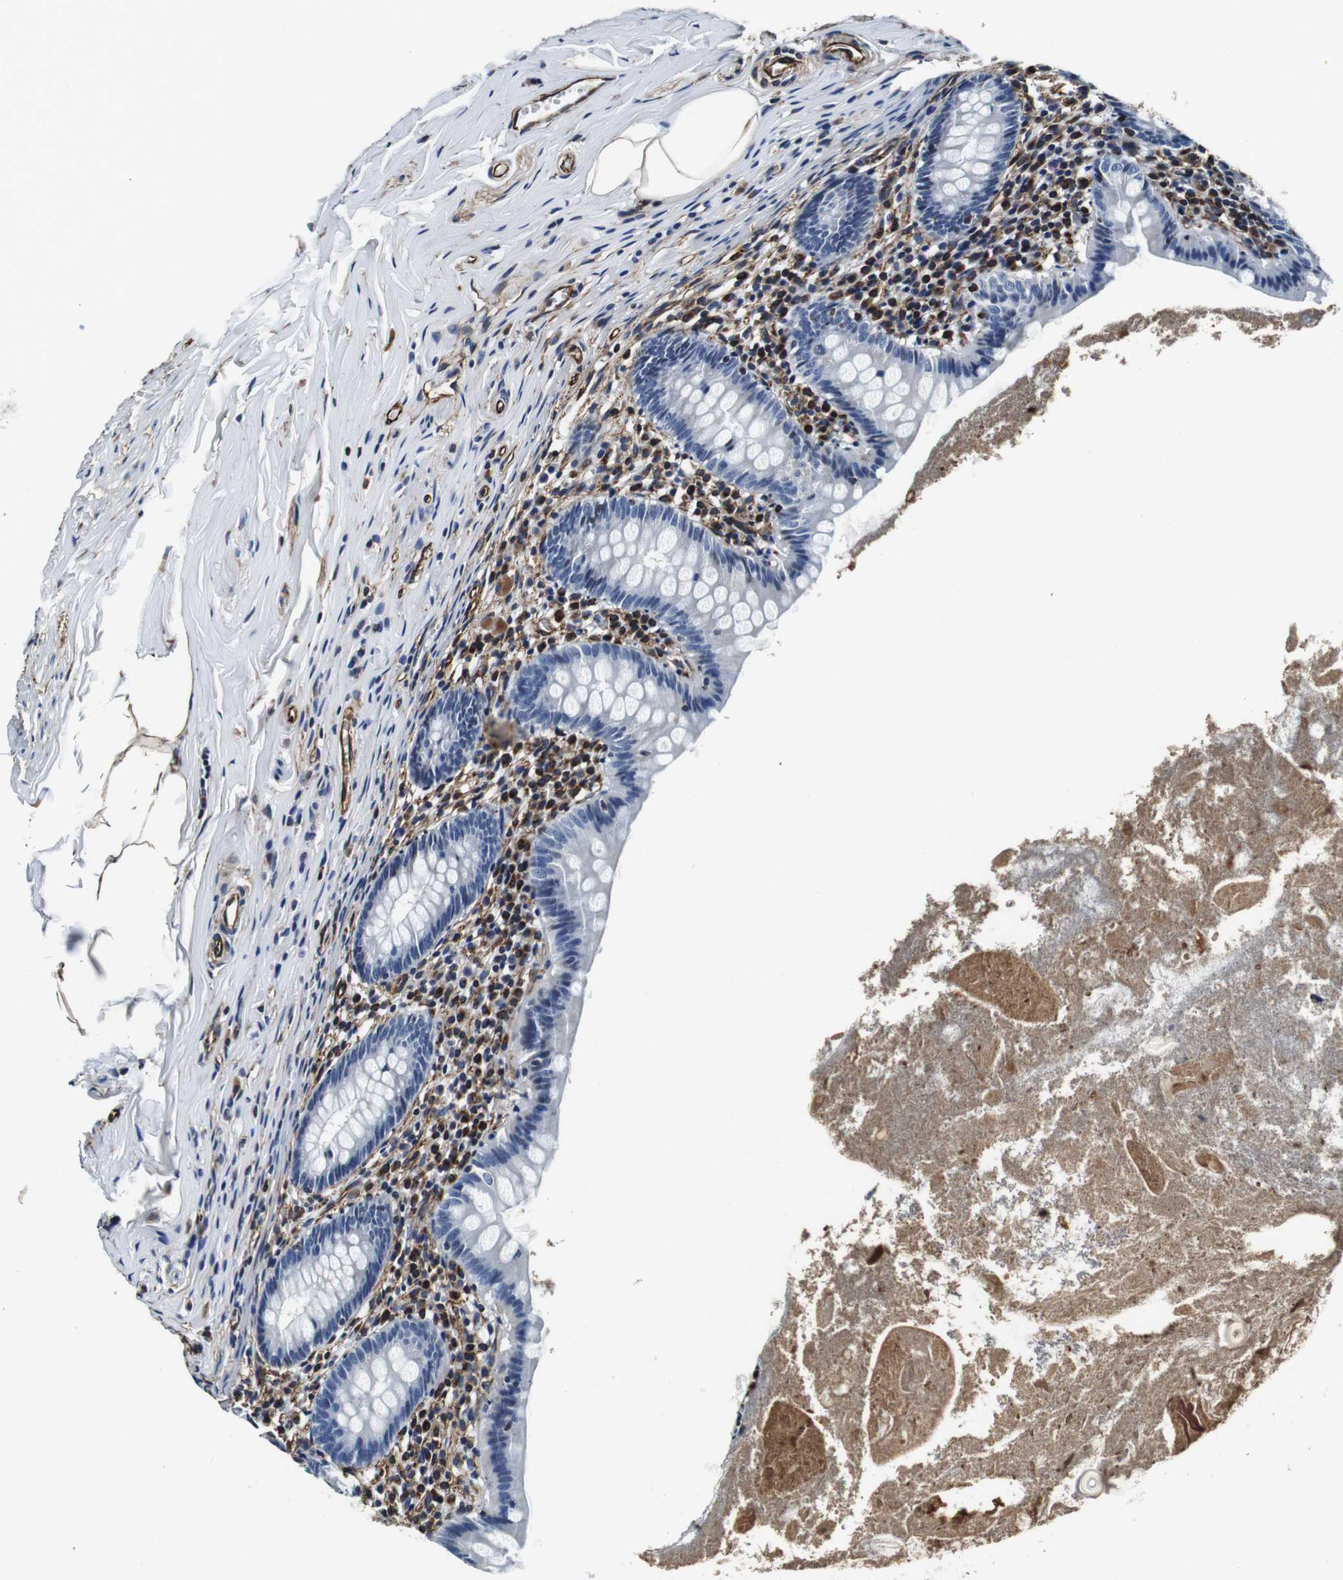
{"staining": {"intensity": "negative", "quantity": "none", "location": "none"}, "tissue": "appendix", "cell_type": "Glandular cells", "image_type": "normal", "snomed": [{"axis": "morphology", "description": "Normal tissue, NOS"}, {"axis": "topography", "description": "Appendix"}], "caption": "This is an immunohistochemistry (IHC) photomicrograph of unremarkable human appendix. There is no positivity in glandular cells.", "gene": "GJE1", "patient": {"sex": "male", "age": 52}}